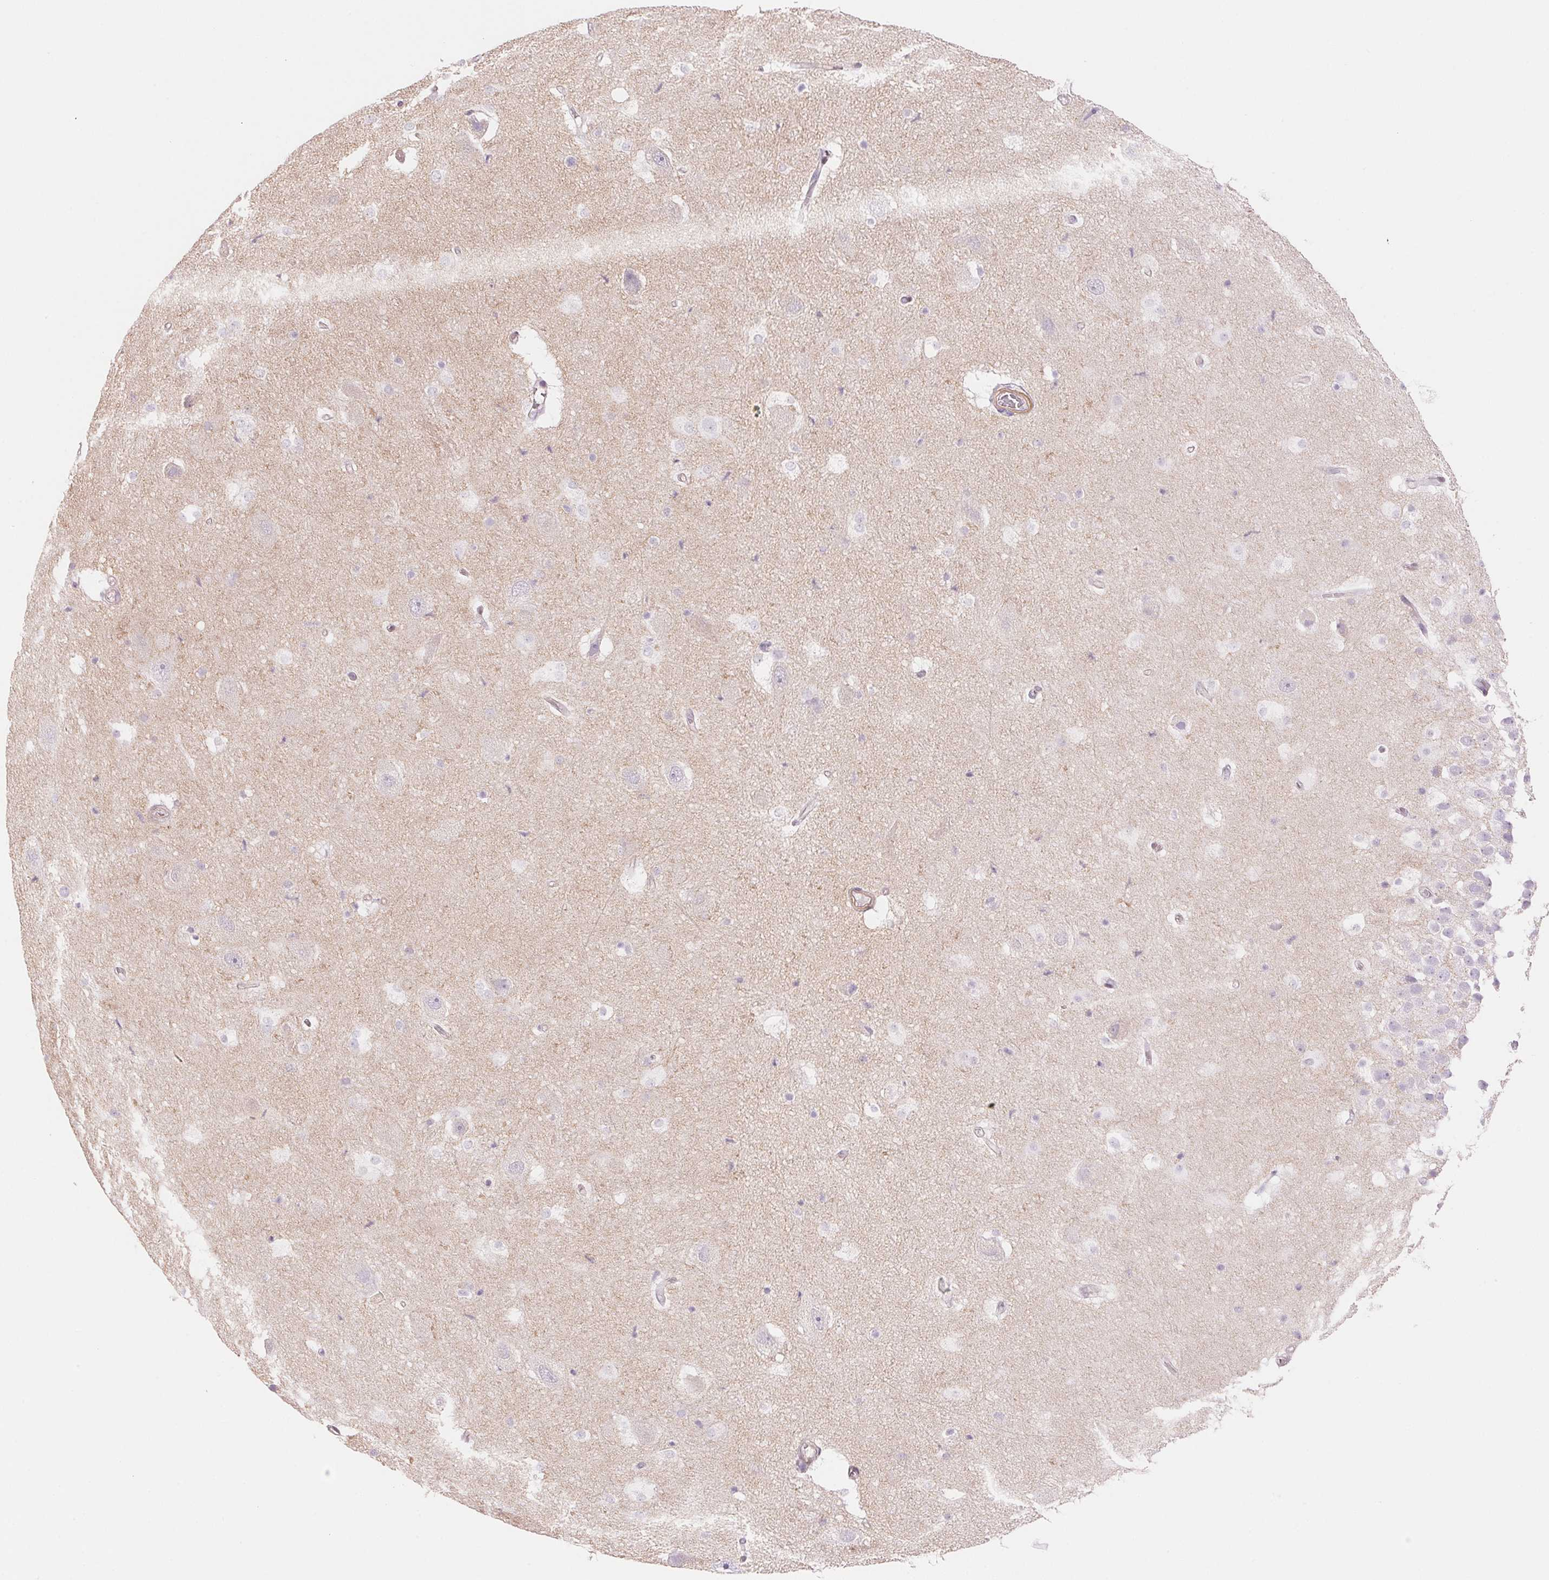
{"staining": {"intensity": "negative", "quantity": "none", "location": "none"}, "tissue": "hippocampus", "cell_type": "Glial cells", "image_type": "normal", "snomed": [{"axis": "morphology", "description": "Normal tissue, NOS"}, {"axis": "topography", "description": "Hippocampus"}], "caption": "IHC micrograph of unremarkable hippocampus: hippocampus stained with DAB shows no significant protein positivity in glial cells. (IHC, brightfield microscopy, high magnification).", "gene": "SMTN", "patient": {"sex": "male", "age": 26}}